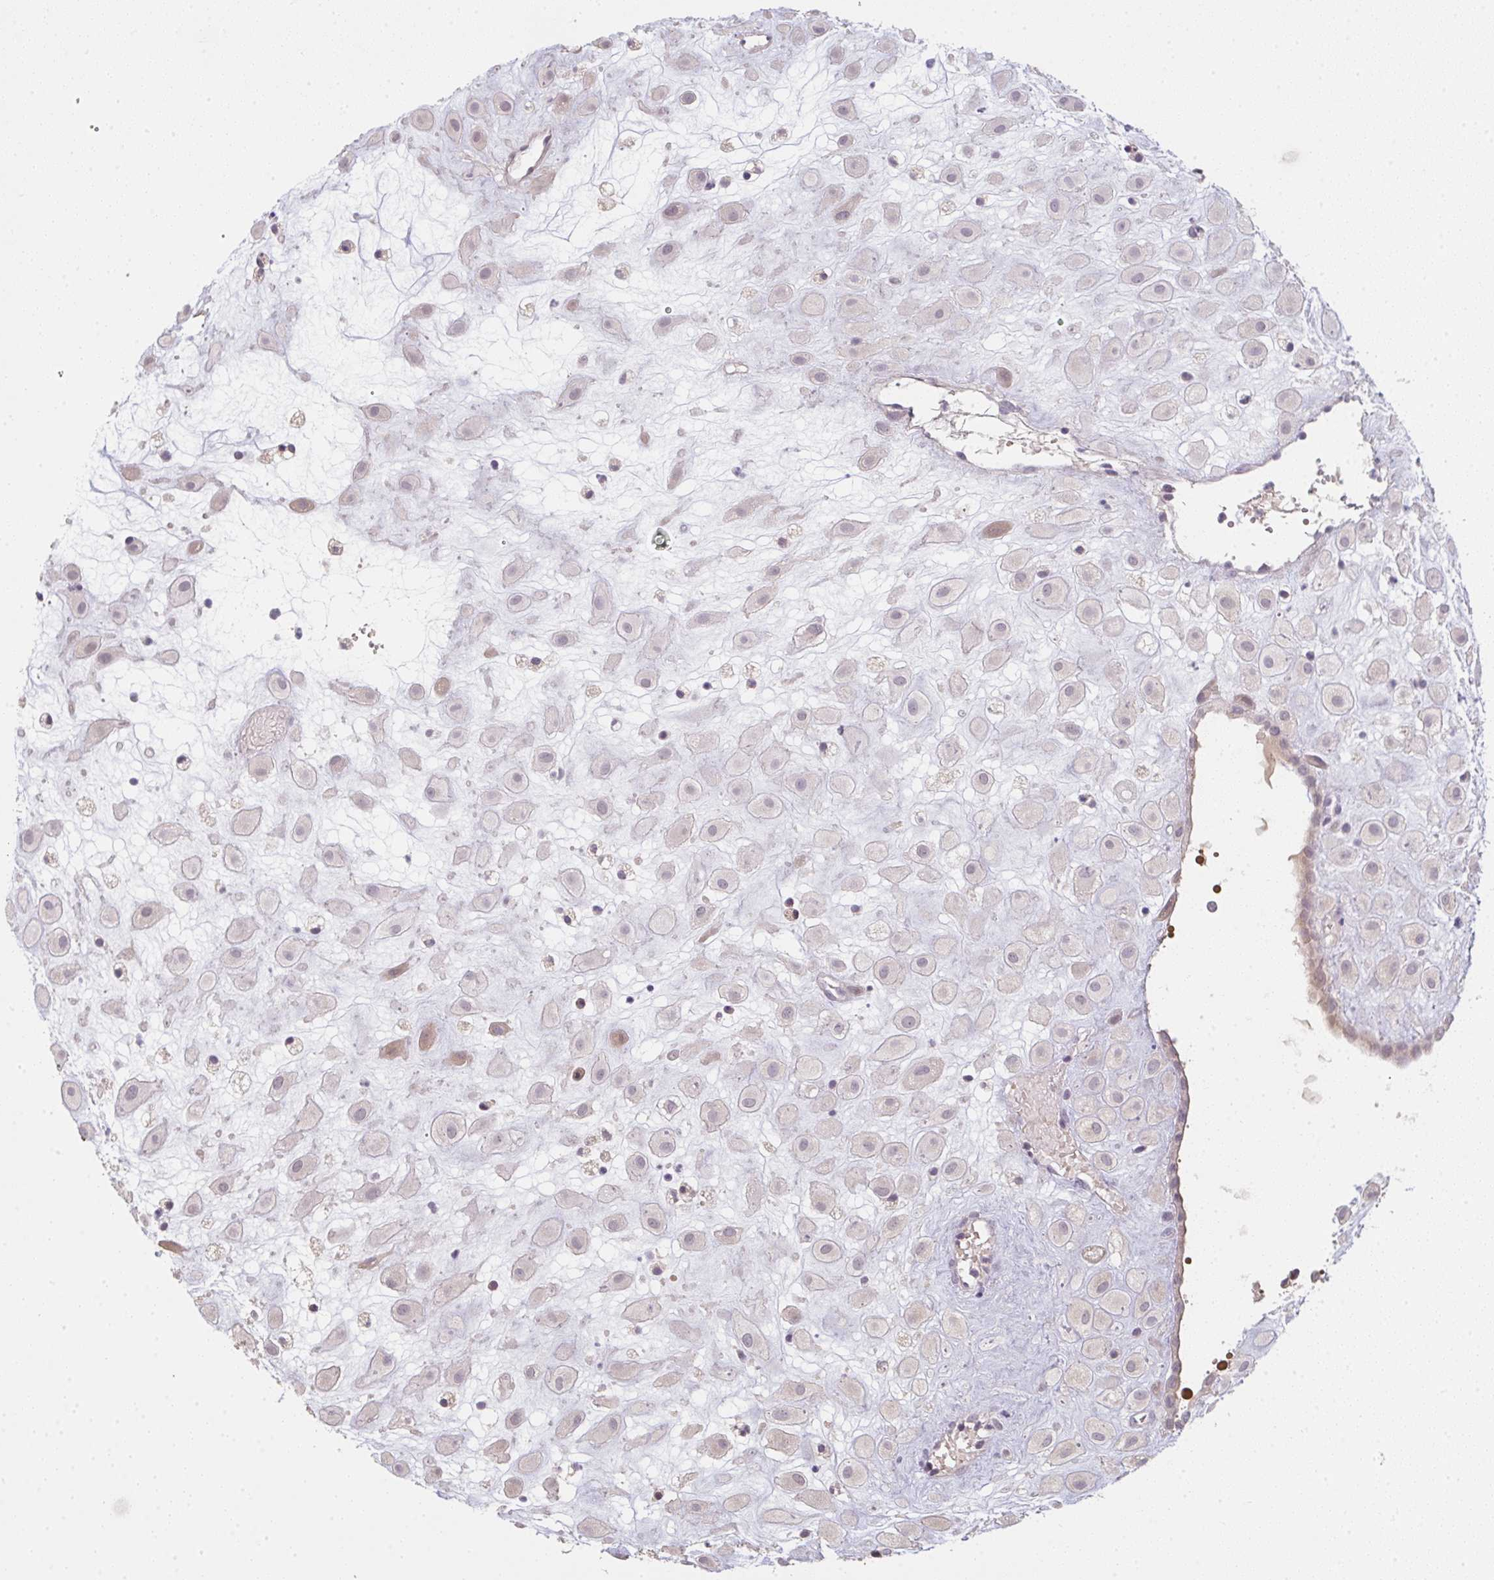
{"staining": {"intensity": "weak", "quantity": "<25%", "location": "cytoplasmic/membranous"}, "tissue": "placenta", "cell_type": "Decidual cells", "image_type": "normal", "snomed": [{"axis": "morphology", "description": "Normal tissue, NOS"}, {"axis": "topography", "description": "Placenta"}], "caption": "High magnification brightfield microscopy of benign placenta stained with DAB (3,3'-diaminobenzidine) (brown) and counterstained with hematoxylin (blue): decidual cells show no significant expression. Brightfield microscopy of immunohistochemistry stained with DAB (3,3'-diaminobenzidine) (brown) and hematoxylin (blue), captured at high magnification.", "gene": "TMEM237", "patient": {"sex": "female", "age": 24}}